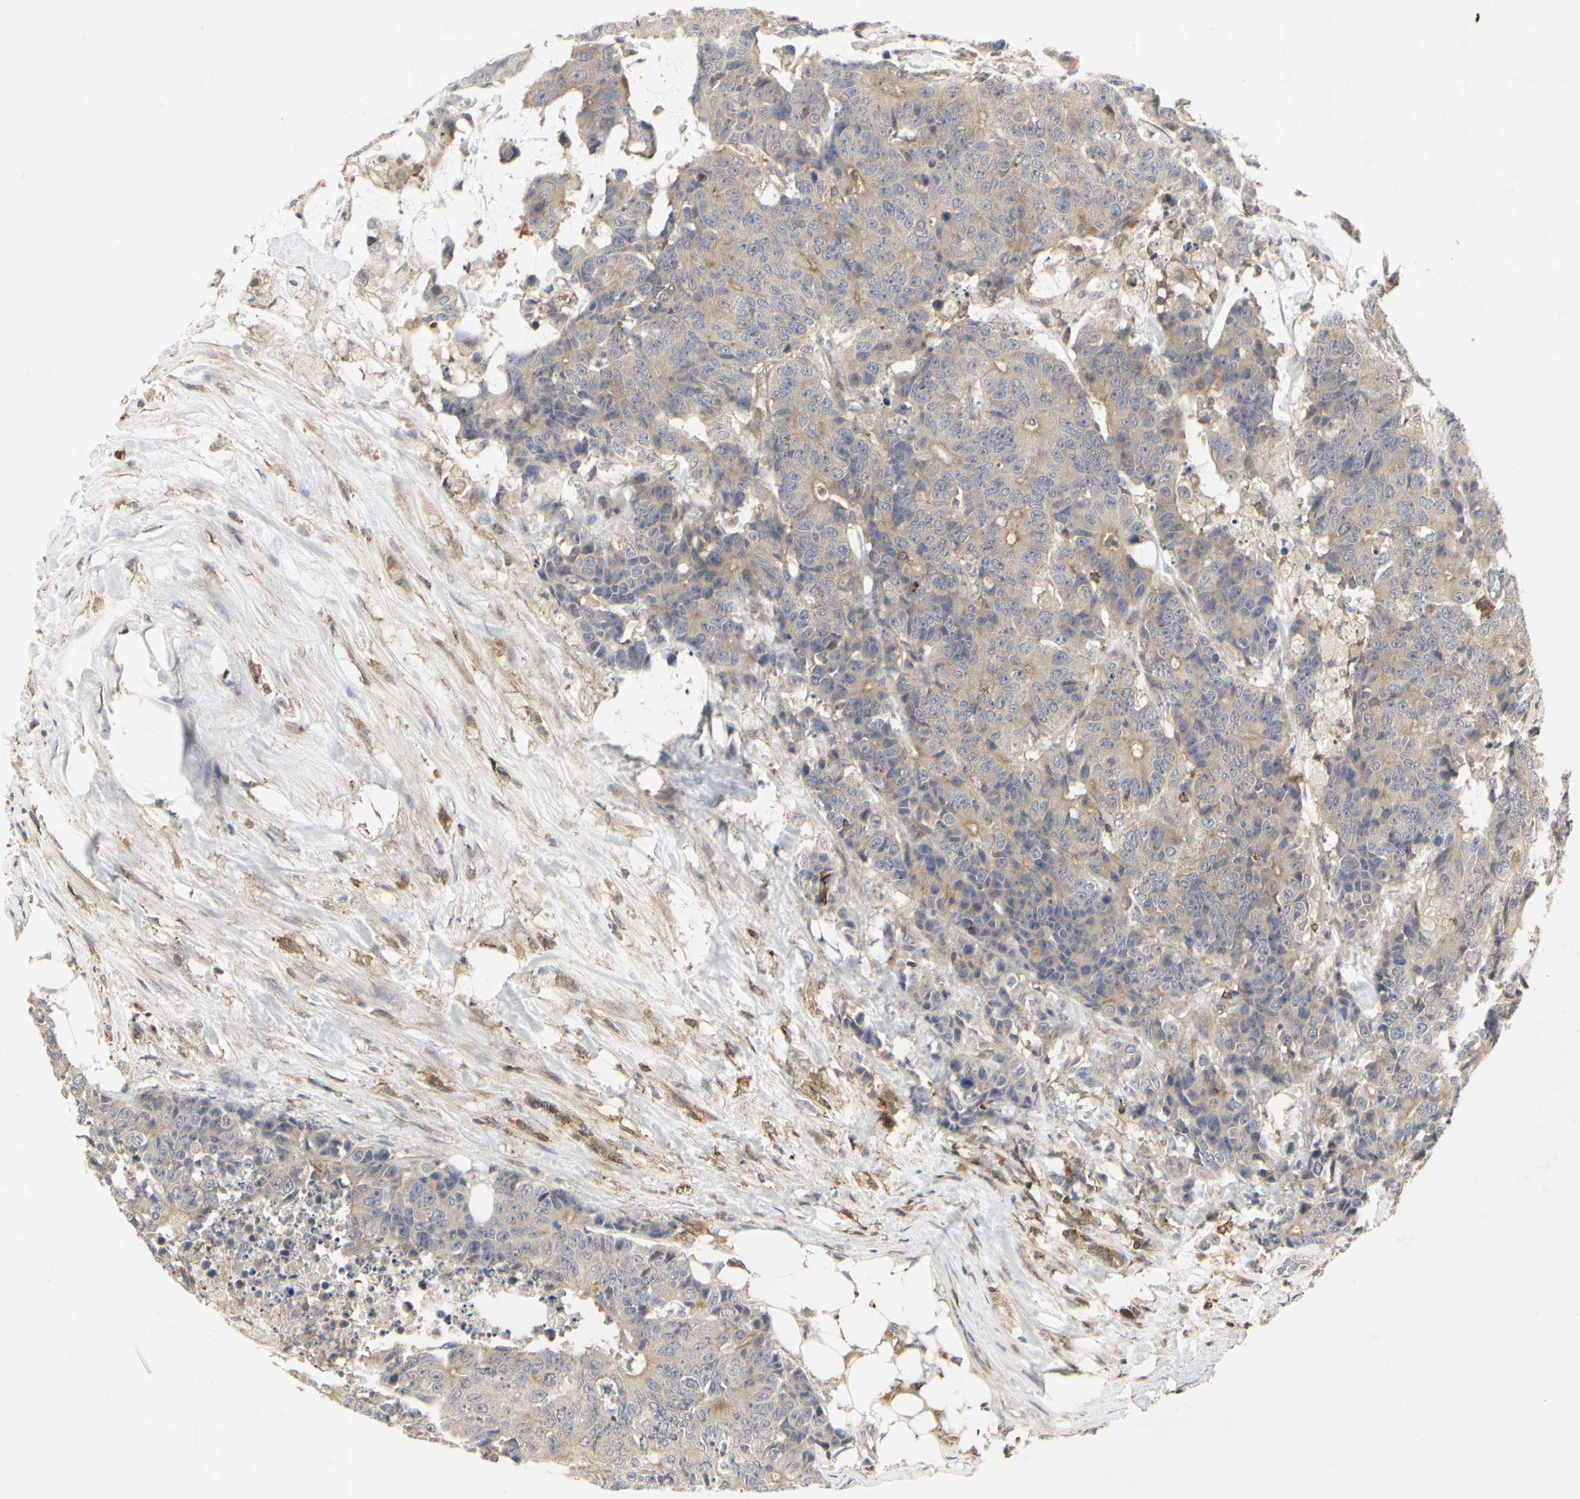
{"staining": {"intensity": "weak", "quantity": ">75%", "location": "cytoplasmic/membranous"}, "tissue": "colorectal cancer", "cell_type": "Tumor cells", "image_type": "cancer", "snomed": [{"axis": "morphology", "description": "Adenocarcinoma, NOS"}, {"axis": "topography", "description": "Colon"}], "caption": "Immunohistochemical staining of colorectal adenocarcinoma displays low levels of weak cytoplasmic/membranous staining in approximately >75% of tumor cells.", "gene": "NAPG", "patient": {"sex": "female", "age": 86}}